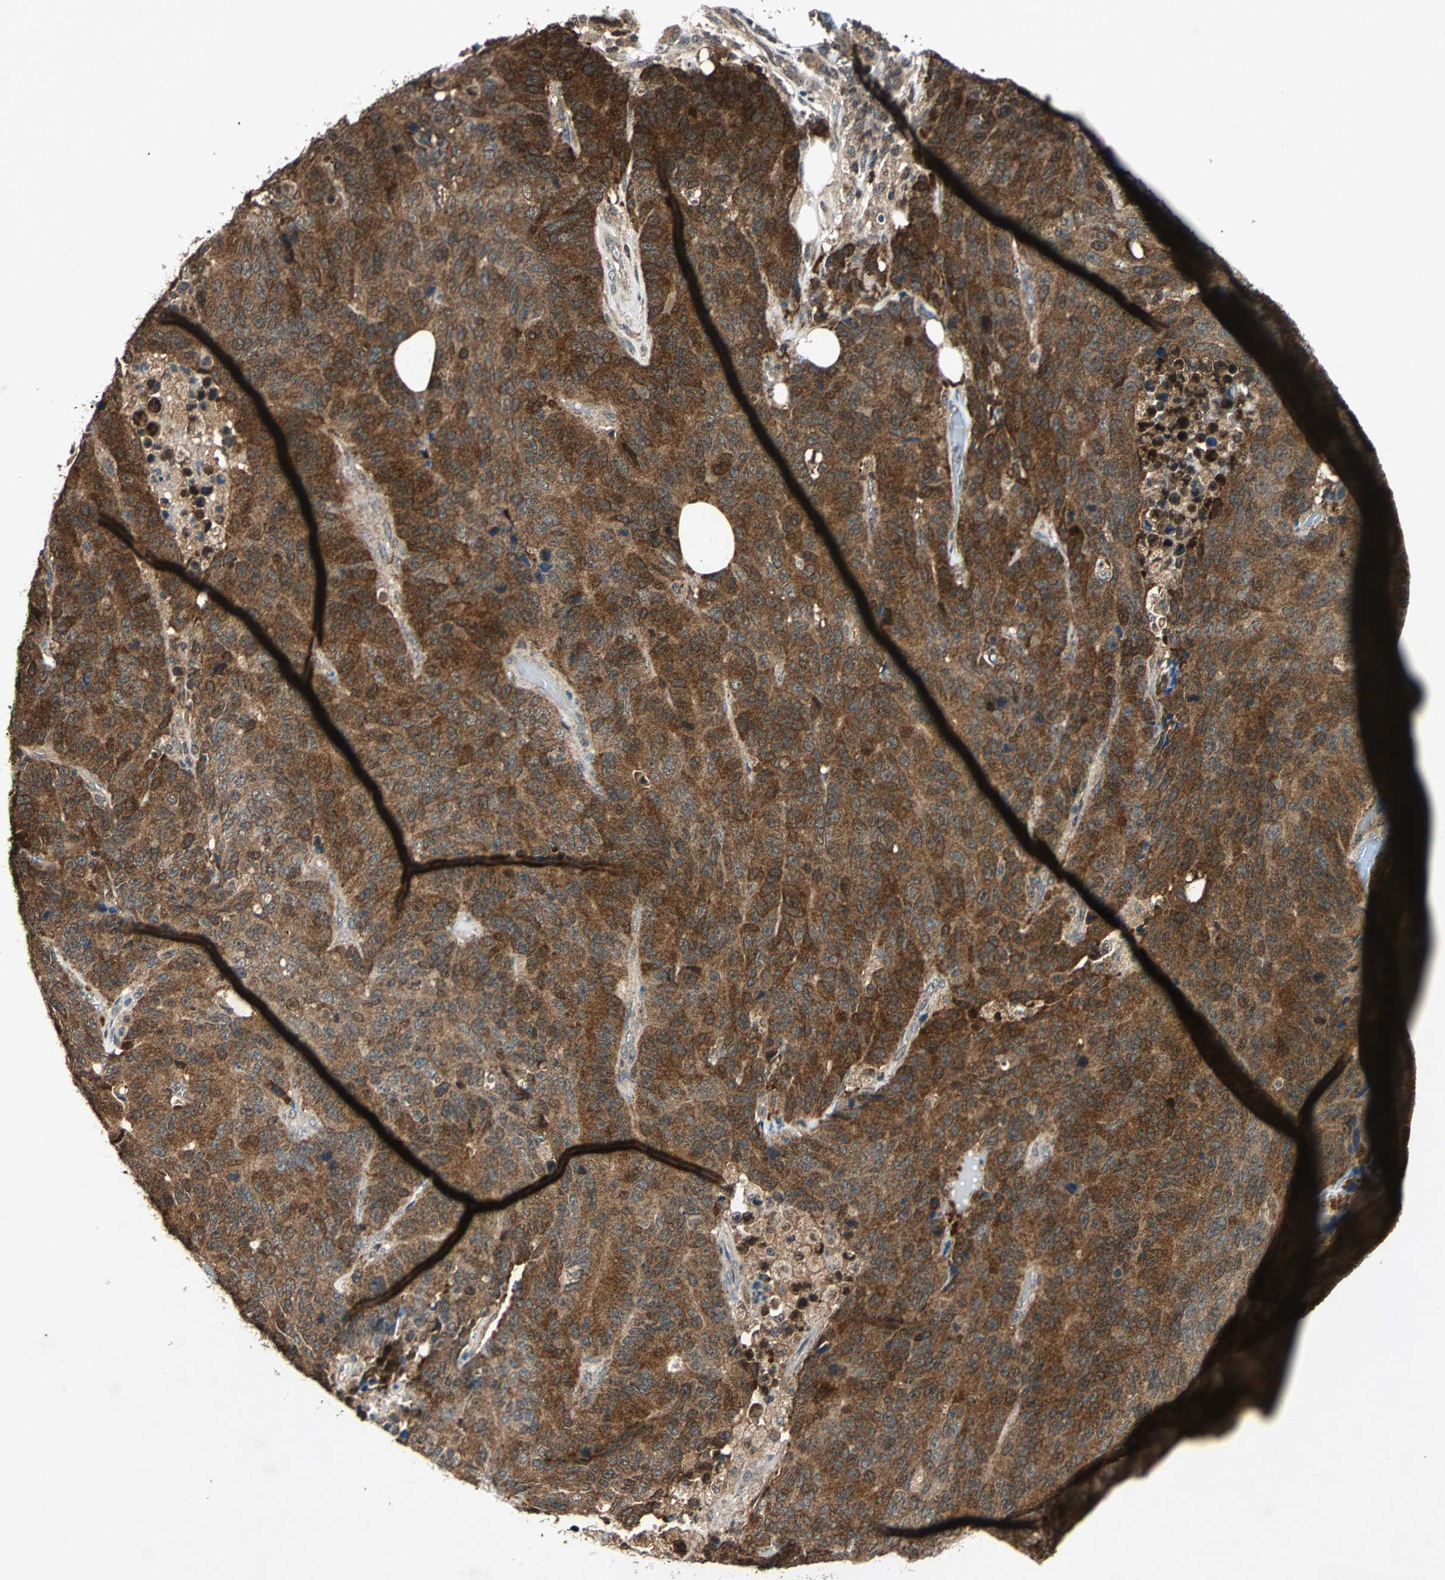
{"staining": {"intensity": "strong", "quantity": ">75%", "location": "cytoplasmic/membranous"}, "tissue": "colorectal cancer", "cell_type": "Tumor cells", "image_type": "cancer", "snomed": [{"axis": "morphology", "description": "Adenocarcinoma, NOS"}, {"axis": "topography", "description": "Colon"}], "caption": "A high amount of strong cytoplasmic/membranous positivity is identified in about >75% of tumor cells in colorectal cancer tissue.", "gene": "AHSA1", "patient": {"sex": "female", "age": 86}}